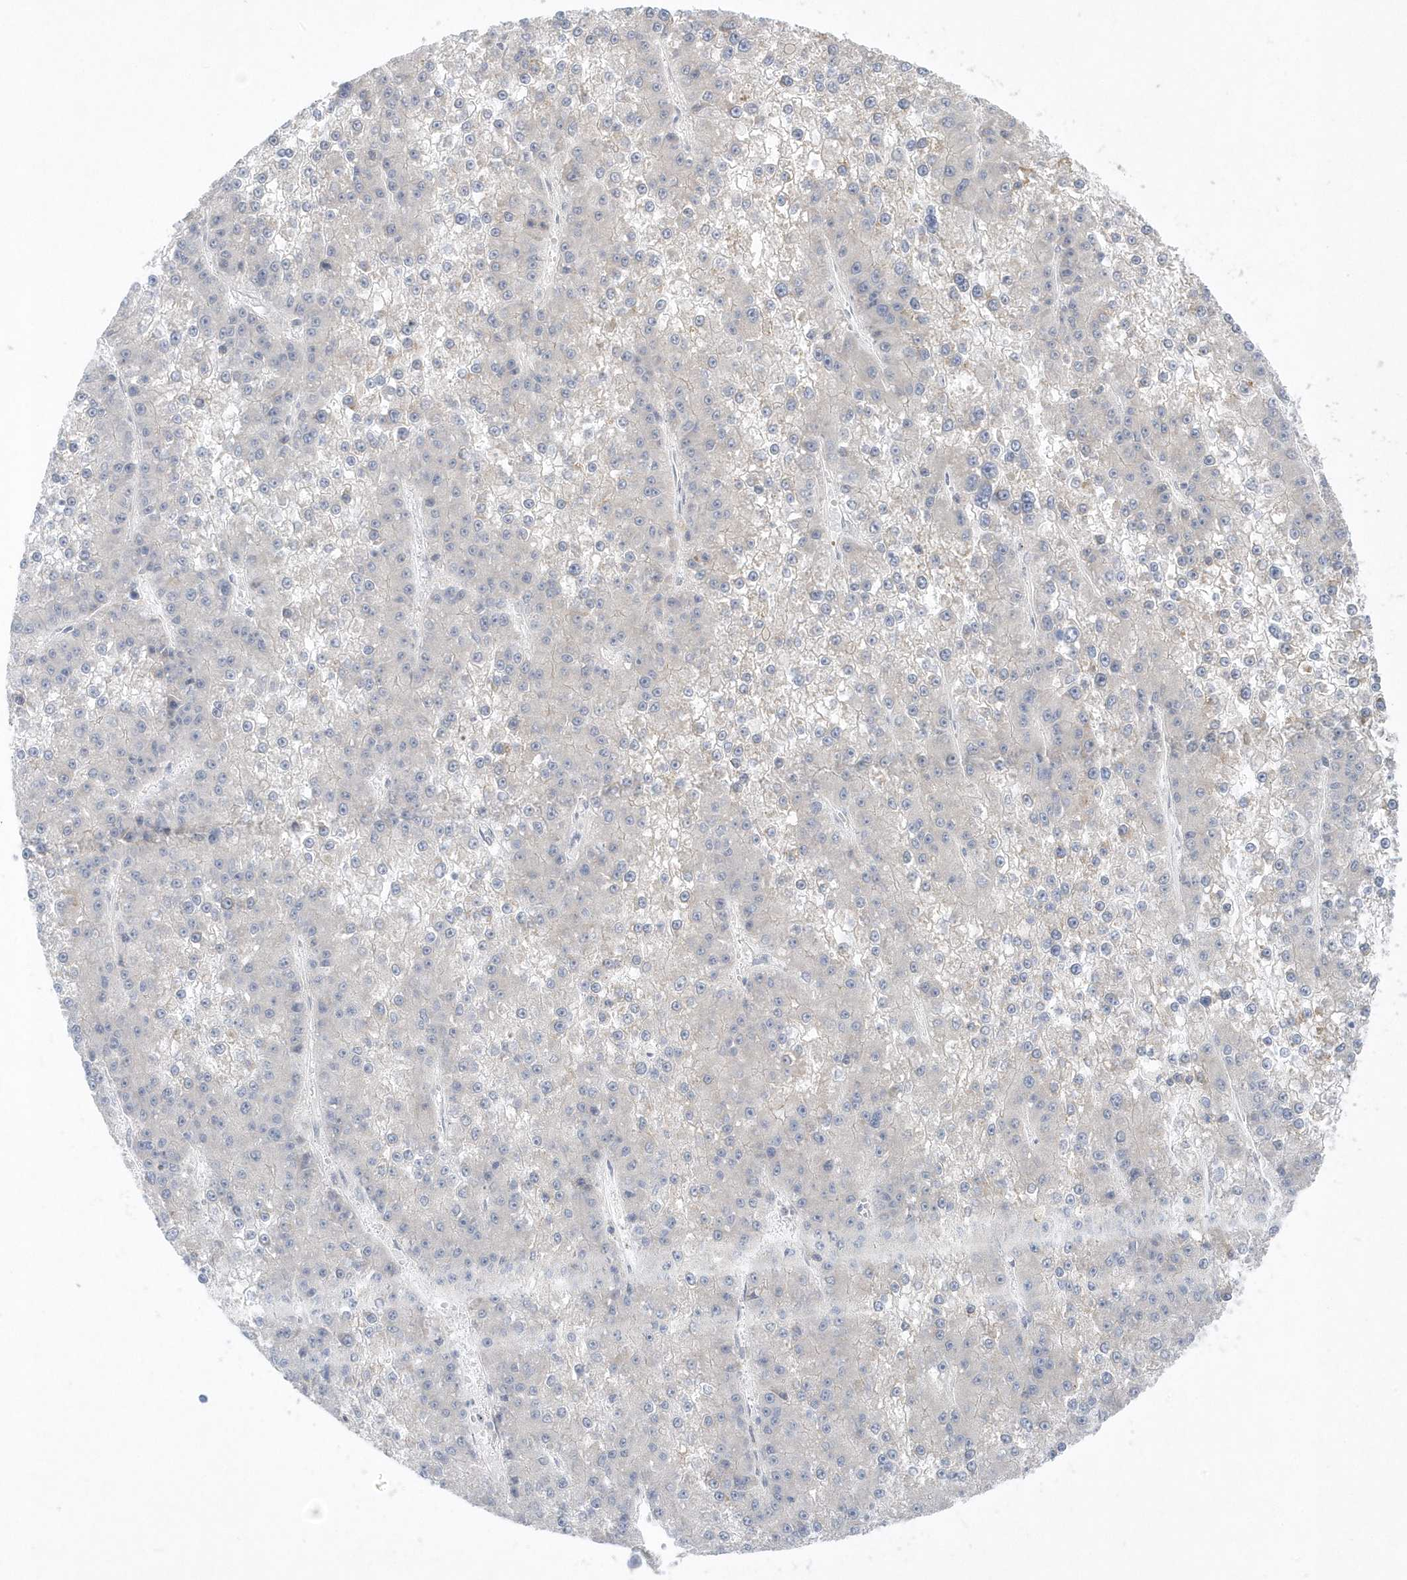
{"staining": {"intensity": "negative", "quantity": "none", "location": "none"}, "tissue": "liver cancer", "cell_type": "Tumor cells", "image_type": "cancer", "snomed": [{"axis": "morphology", "description": "Carcinoma, Hepatocellular, NOS"}, {"axis": "topography", "description": "Liver"}], "caption": "Immunohistochemistry photomicrograph of liver hepatocellular carcinoma stained for a protein (brown), which demonstrates no positivity in tumor cells.", "gene": "ZC3H12D", "patient": {"sex": "female", "age": 73}}